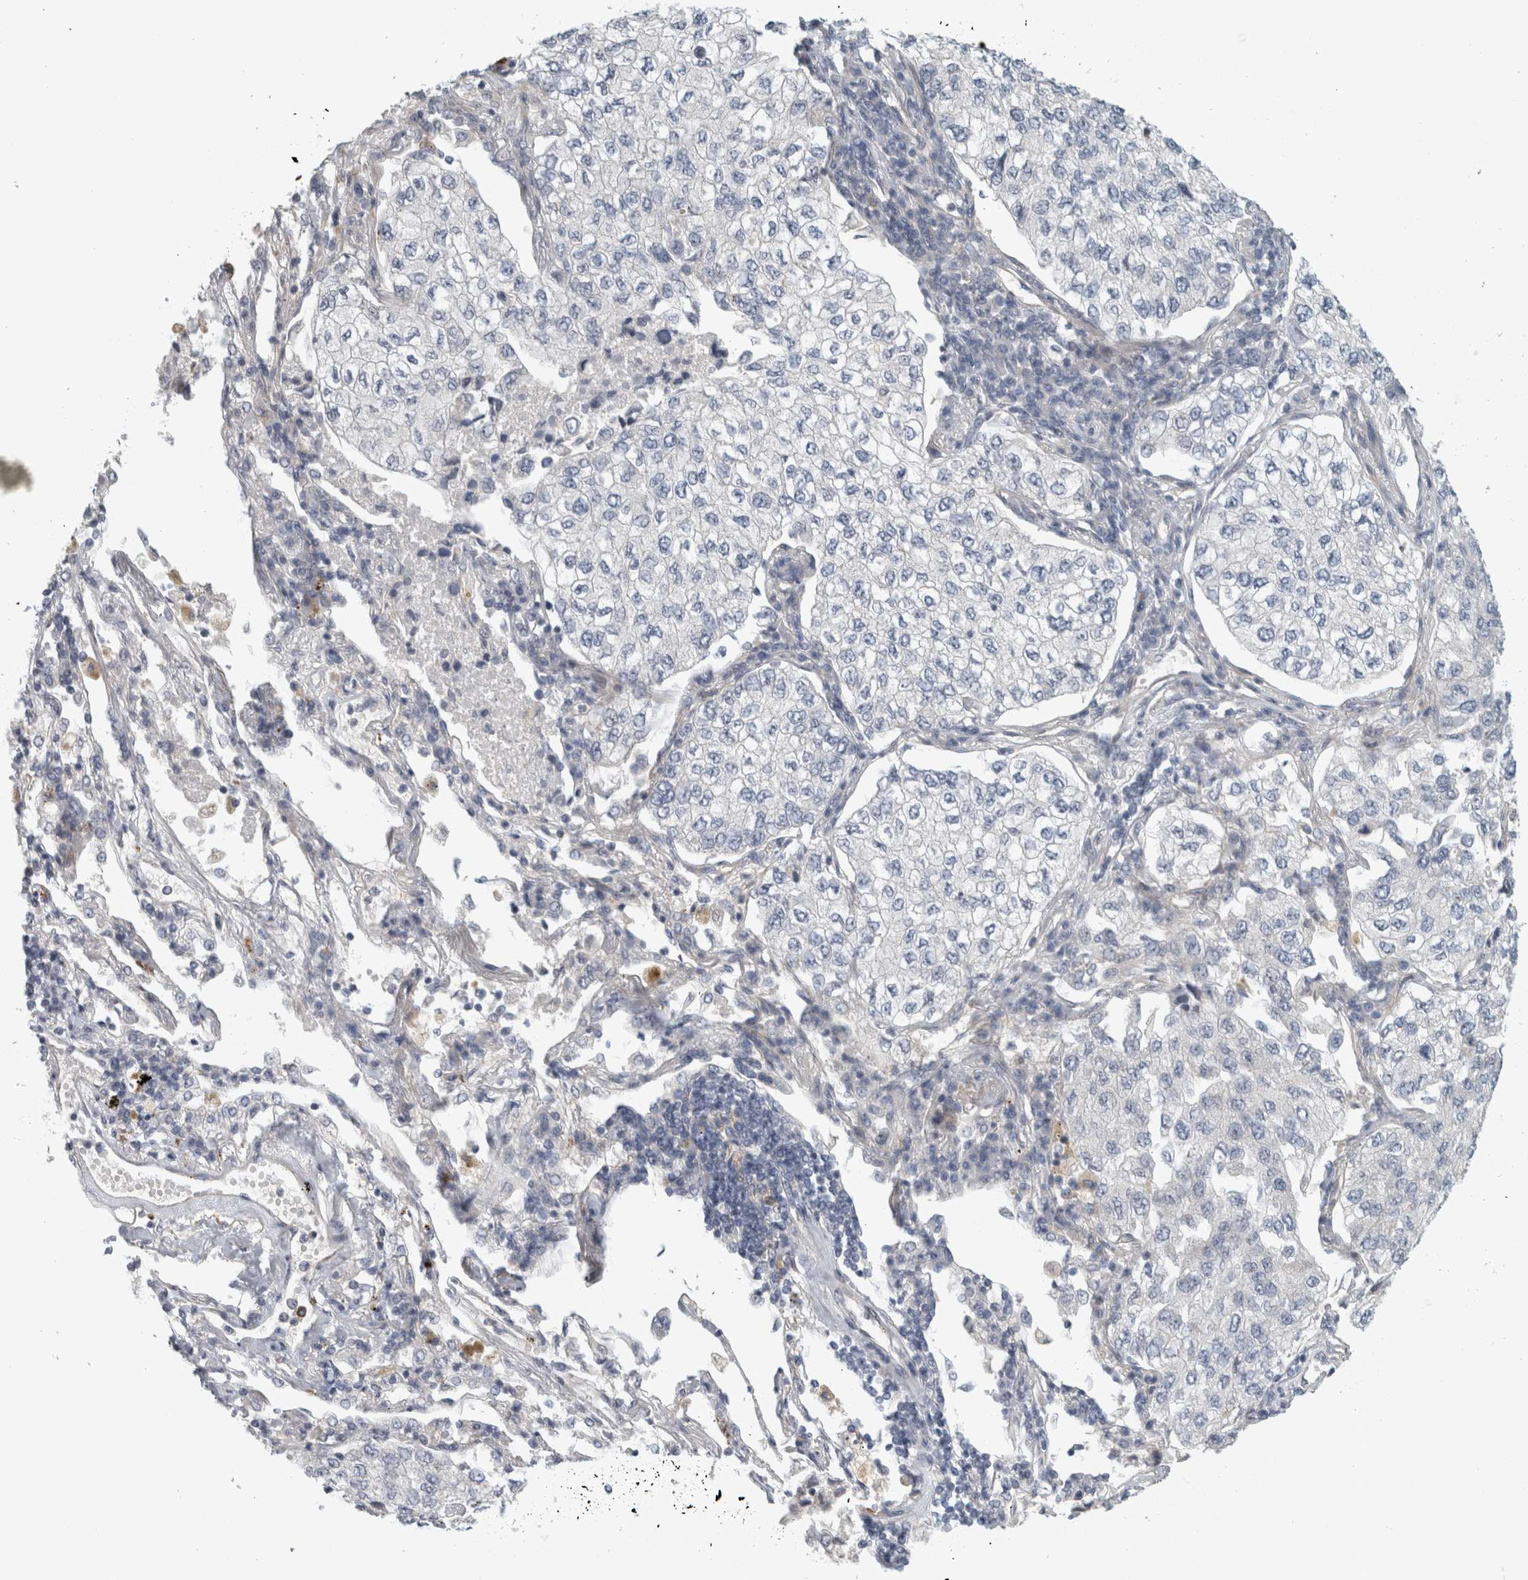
{"staining": {"intensity": "negative", "quantity": "none", "location": "none"}, "tissue": "lung cancer", "cell_type": "Tumor cells", "image_type": "cancer", "snomed": [{"axis": "morphology", "description": "Adenocarcinoma, NOS"}, {"axis": "topography", "description": "Lung"}], "caption": "Tumor cells show no significant staining in adenocarcinoma (lung).", "gene": "ZNF804B", "patient": {"sex": "male", "age": 63}}